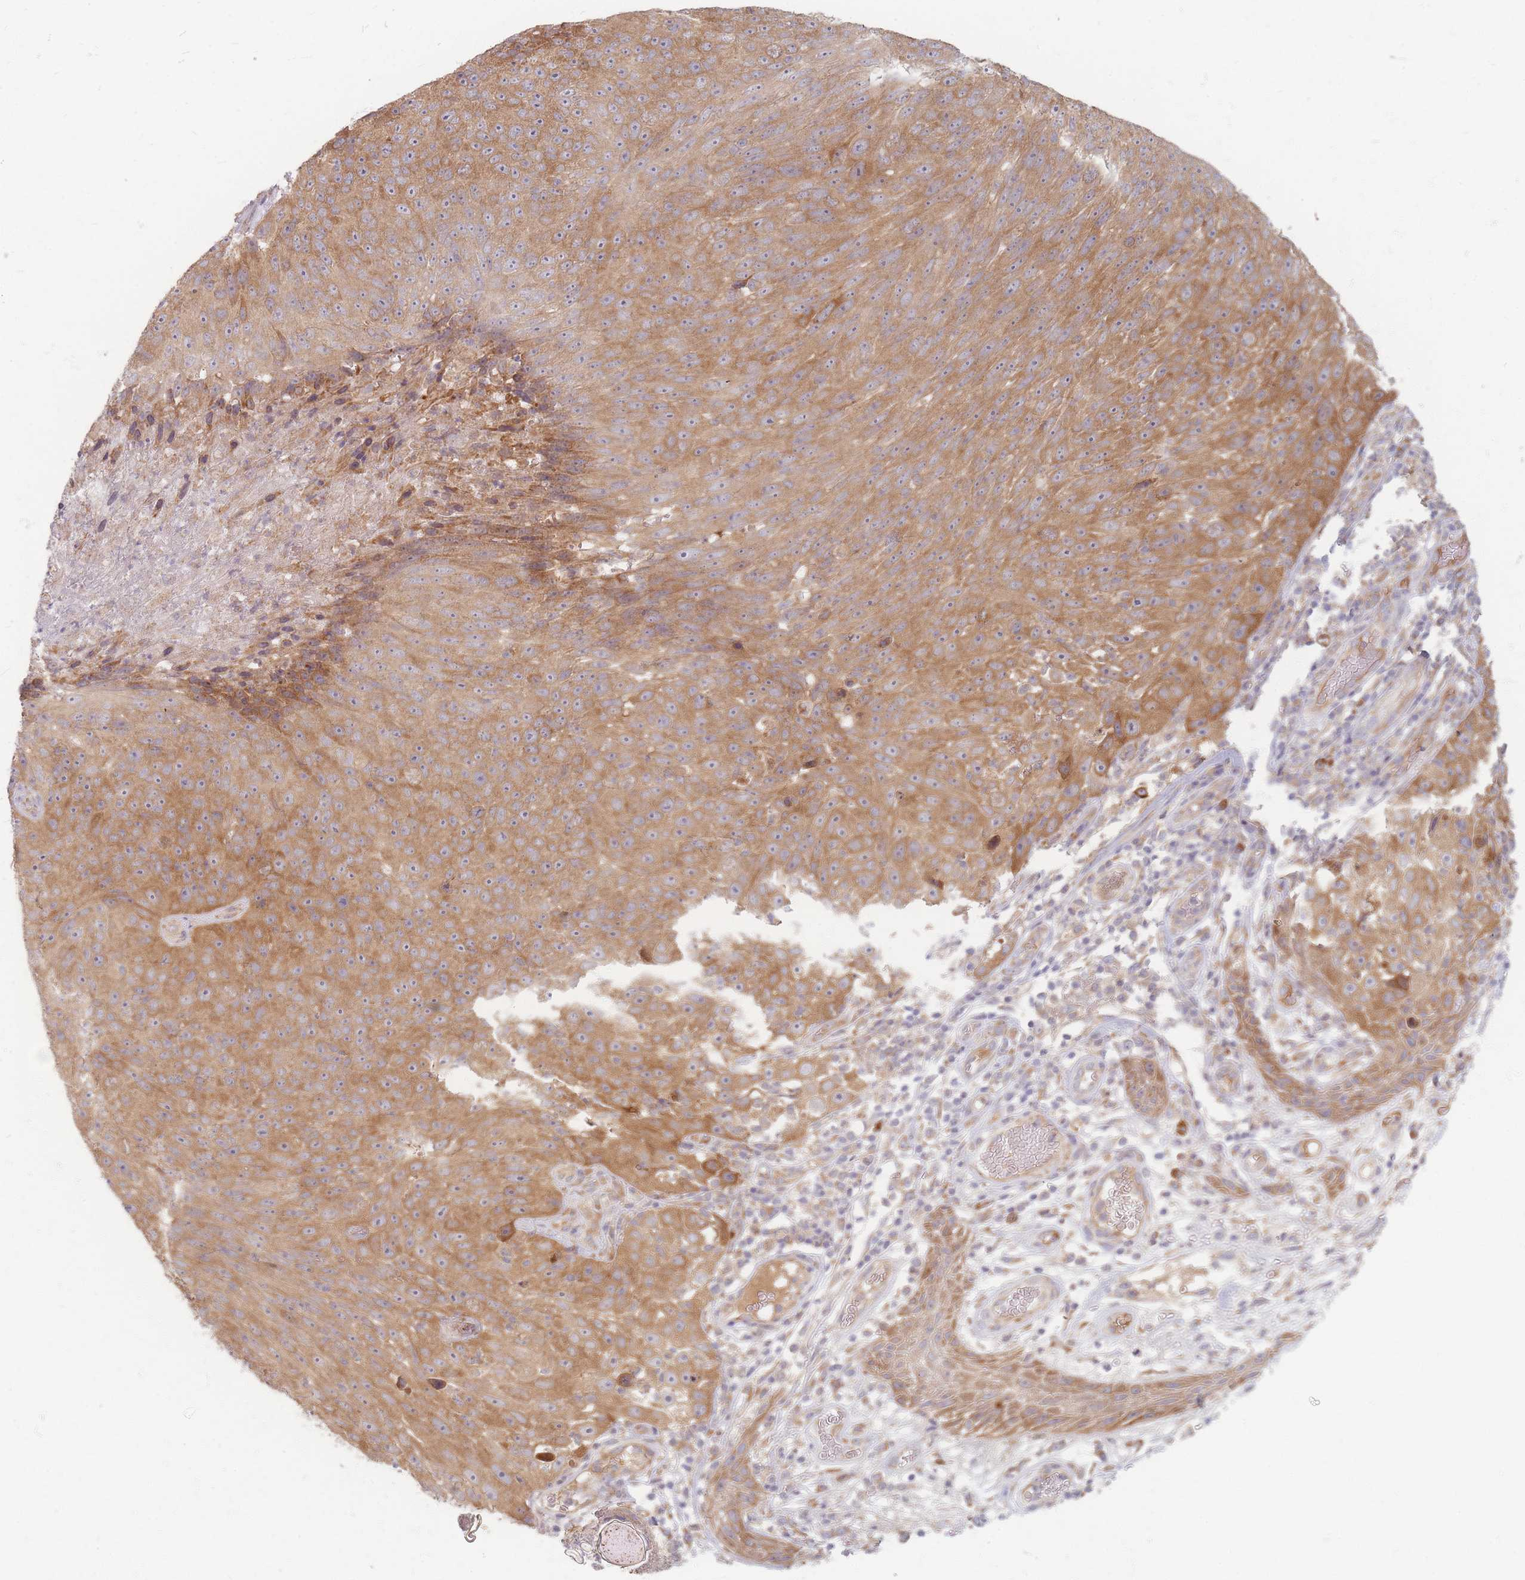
{"staining": {"intensity": "moderate", "quantity": ">75%", "location": "cytoplasmic/membranous"}, "tissue": "skin cancer", "cell_type": "Tumor cells", "image_type": "cancer", "snomed": [{"axis": "morphology", "description": "Squamous cell carcinoma, NOS"}, {"axis": "topography", "description": "Skin"}], "caption": "A photomicrograph showing moderate cytoplasmic/membranous expression in approximately >75% of tumor cells in skin cancer, as visualized by brown immunohistochemical staining.", "gene": "SMIM14", "patient": {"sex": "female", "age": 87}}